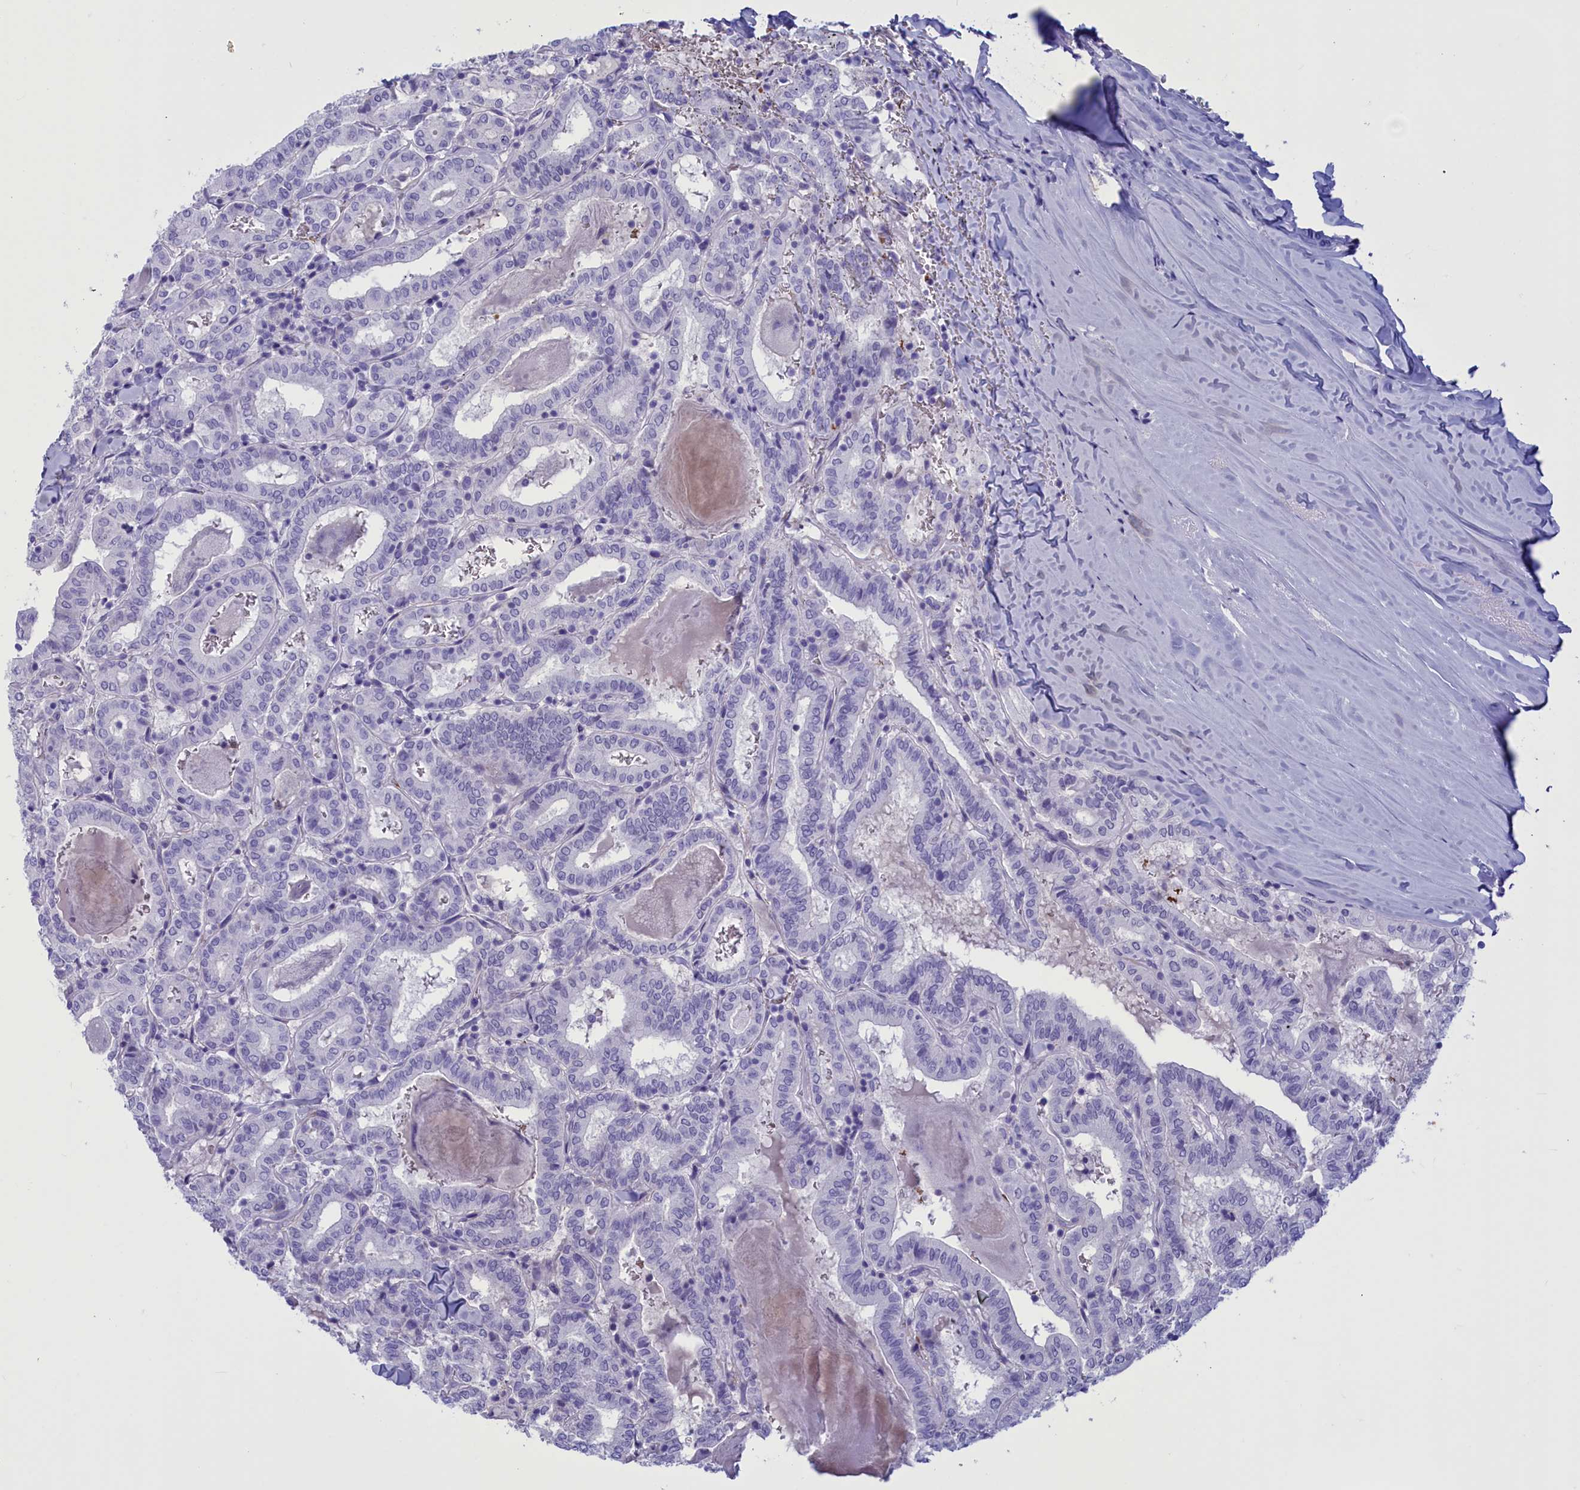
{"staining": {"intensity": "negative", "quantity": "none", "location": "none"}, "tissue": "thyroid cancer", "cell_type": "Tumor cells", "image_type": "cancer", "snomed": [{"axis": "morphology", "description": "Papillary adenocarcinoma, NOS"}, {"axis": "topography", "description": "Thyroid gland"}], "caption": "Tumor cells show no significant expression in thyroid cancer.", "gene": "GAPDHS", "patient": {"sex": "female", "age": 72}}